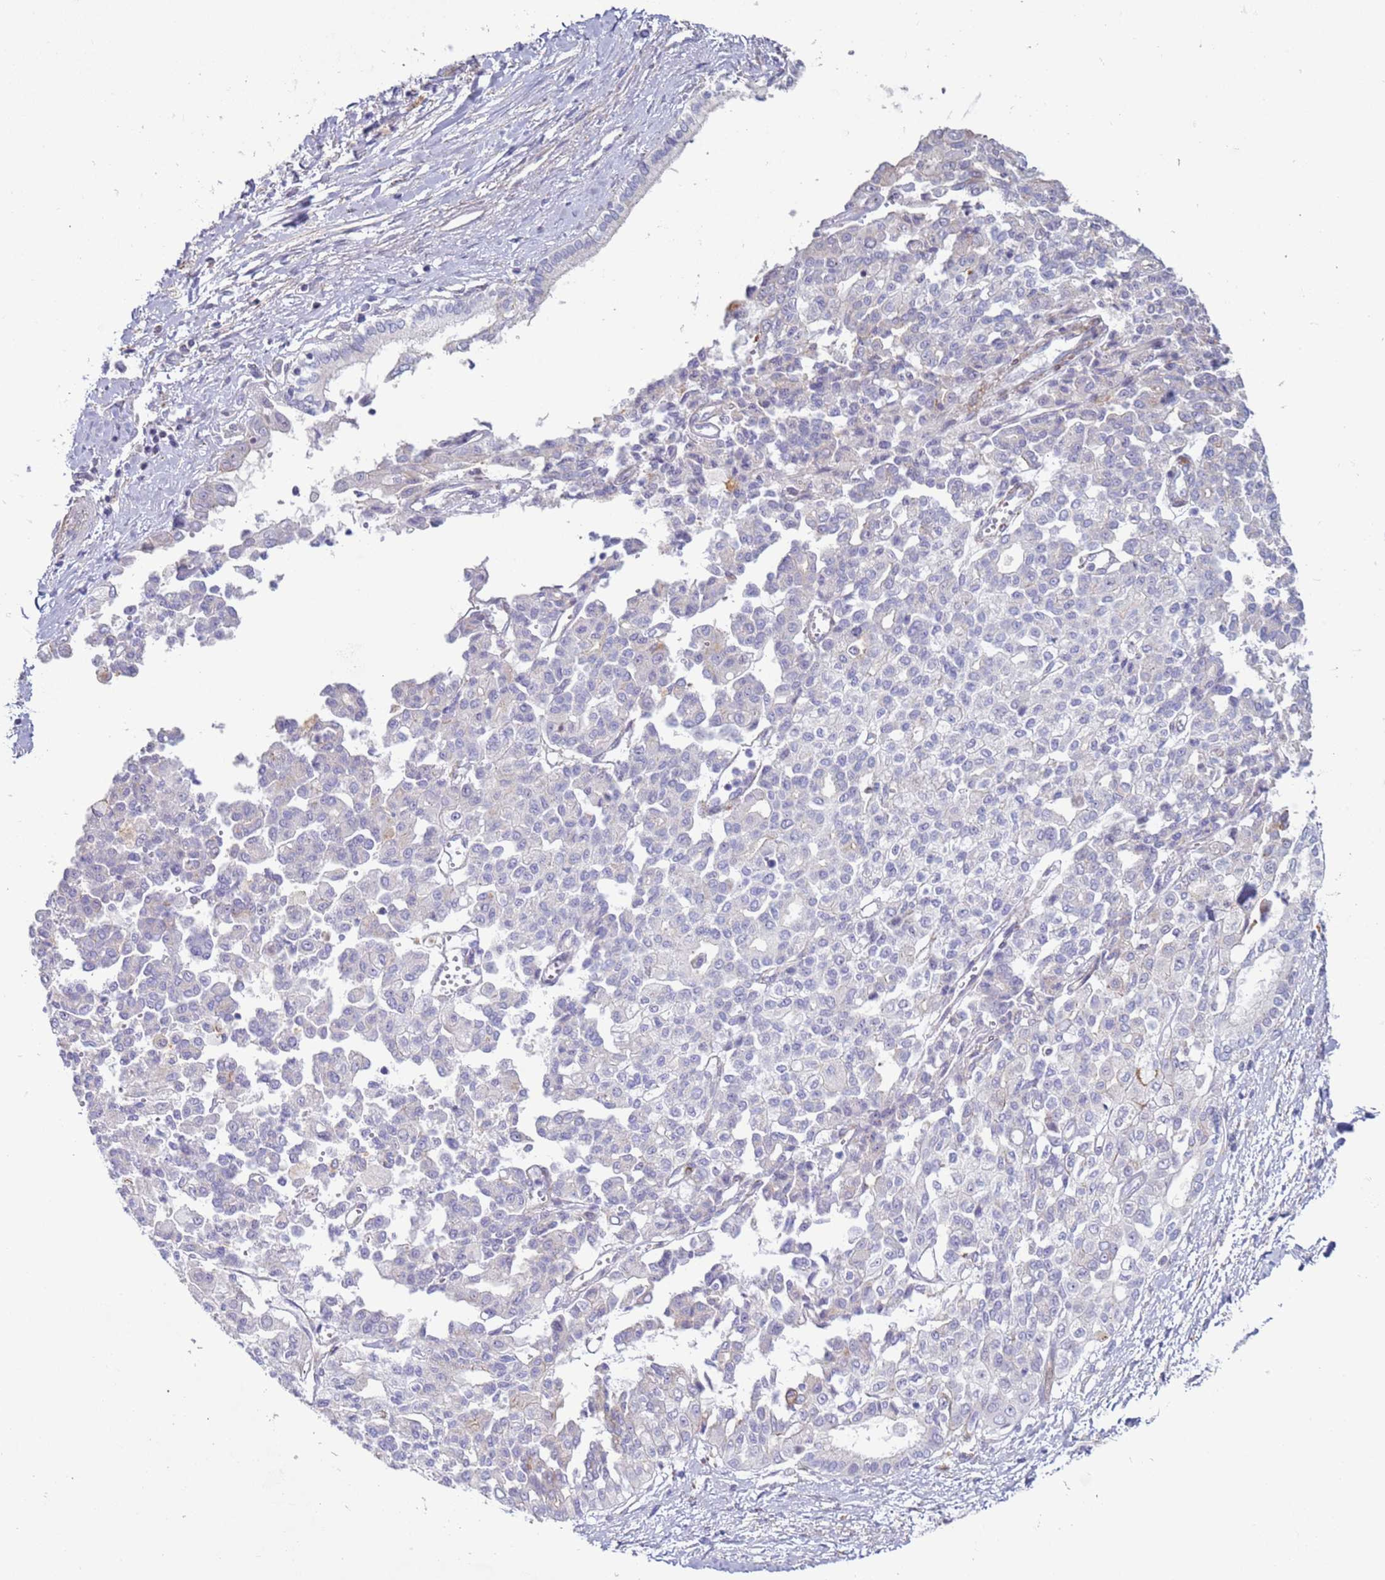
{"staining": {"intensity": "negative", "quantity": "none", "location": "none"}, "tissue": "liver cancer", "cell_type": "Tumor cells", "image_type": "cancer", "snomed": [{"axis": "morphology", "description": "Cholangiocarcinoma"}, {"axis": "topography", "description": "Liver"}], "caption": "Immunohistochemistry (IHC) of human cholangiocarcinoma (liver) demonstrates no expression in tumor cells.", "gene": "HEATR1", "patient": {"sex": "female", "age": 77}}